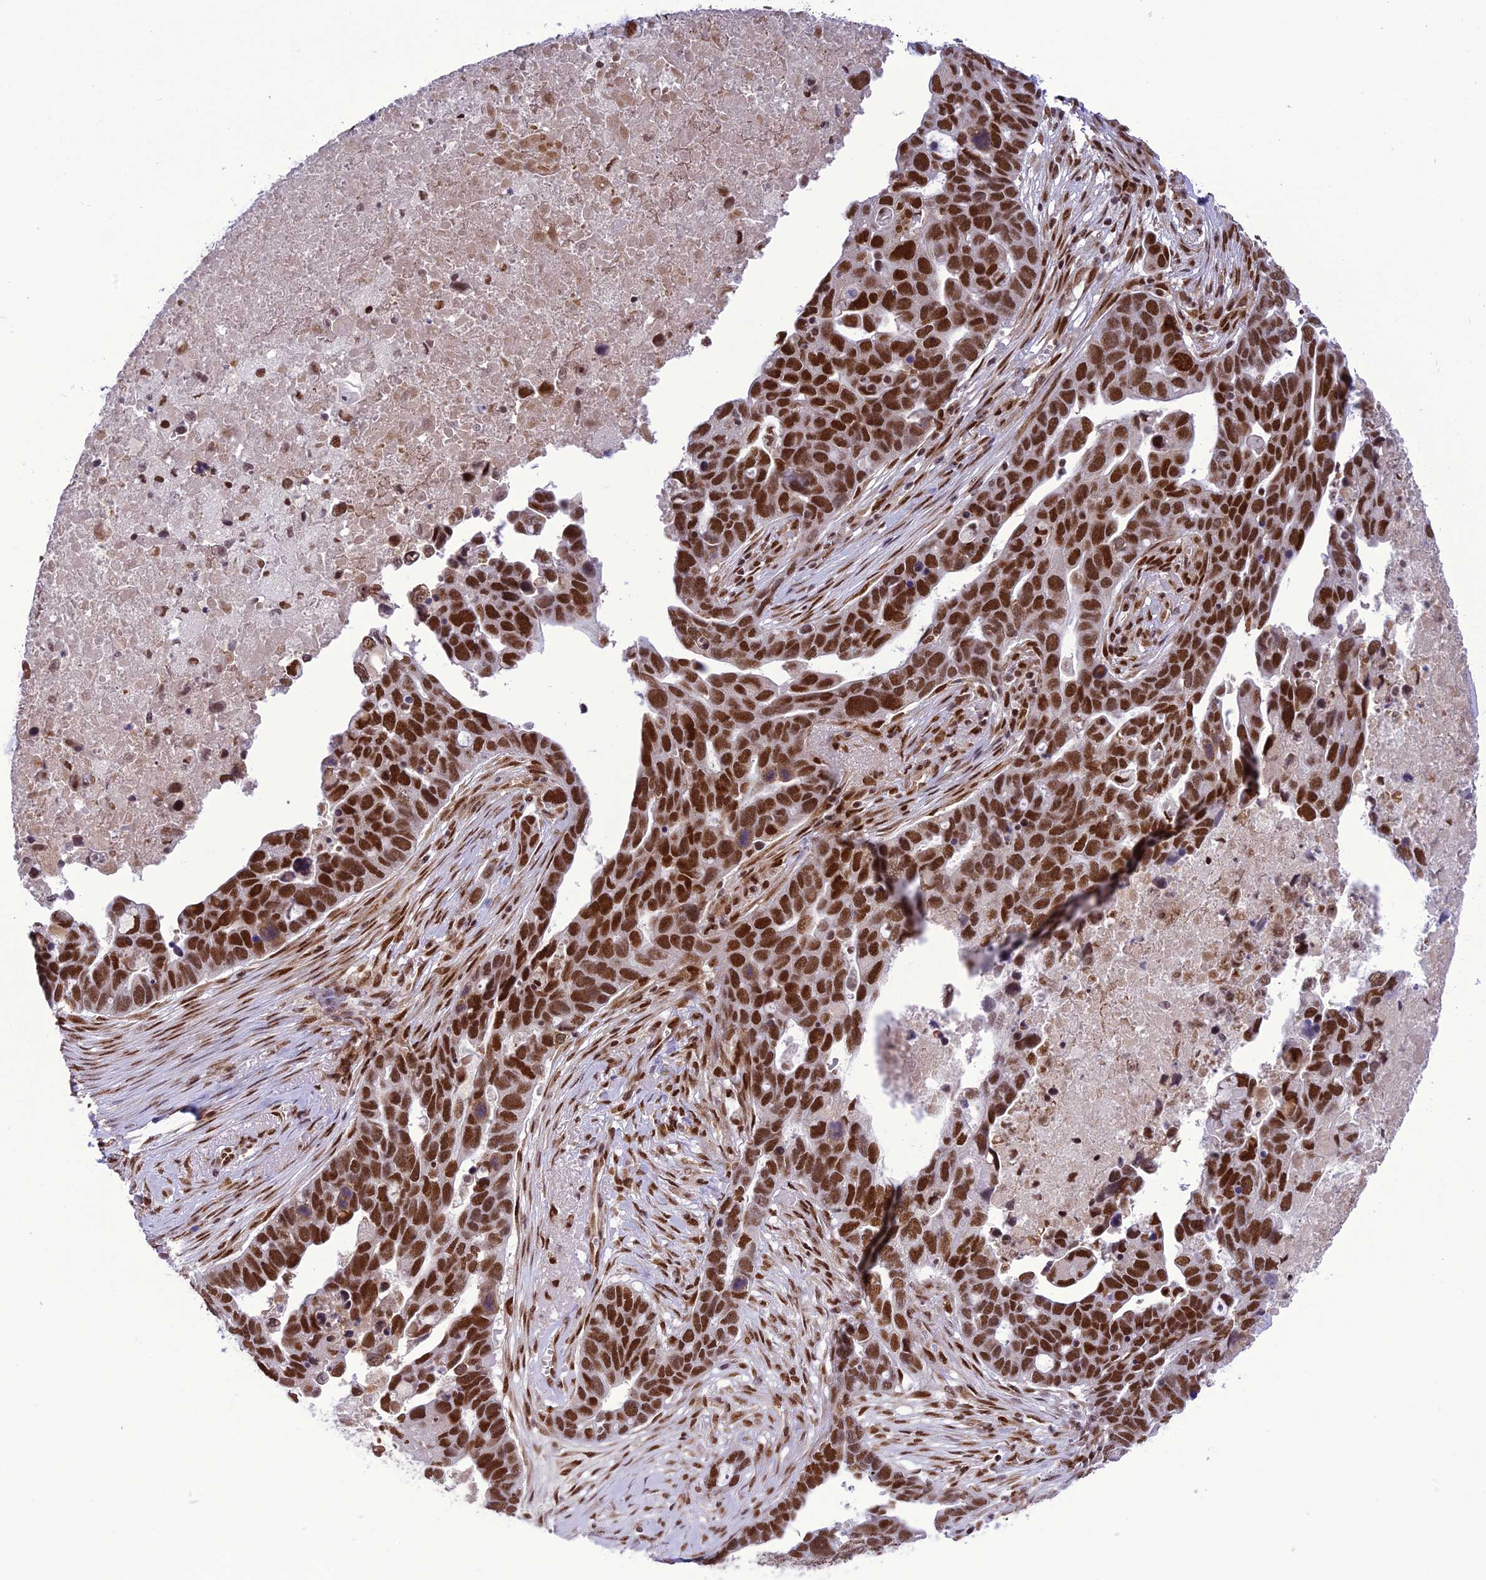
{"staining": {"intensity": "strong", "quantity": ">75%", "location": "nuclear"}, "tissue": "ovarian cancer", "cell_type": "Tumor cells", "image_type": "cancer", "snomed": [{"axis": "morphology", "description": "Cystadenocarcinoma, serous, NOS"}, {"axis": "topography", "description": "Ovary"}], "caption": "DAB (3,3'-diaminobenzidine) immunohistochemical staining of human ovarian serous cystadenocarcinoma demonstrates strong nuclear protein expression in approximately >75% of tumor cells.", "gene": "DDX1", "patient": {"sex": "female", "age": 54}}